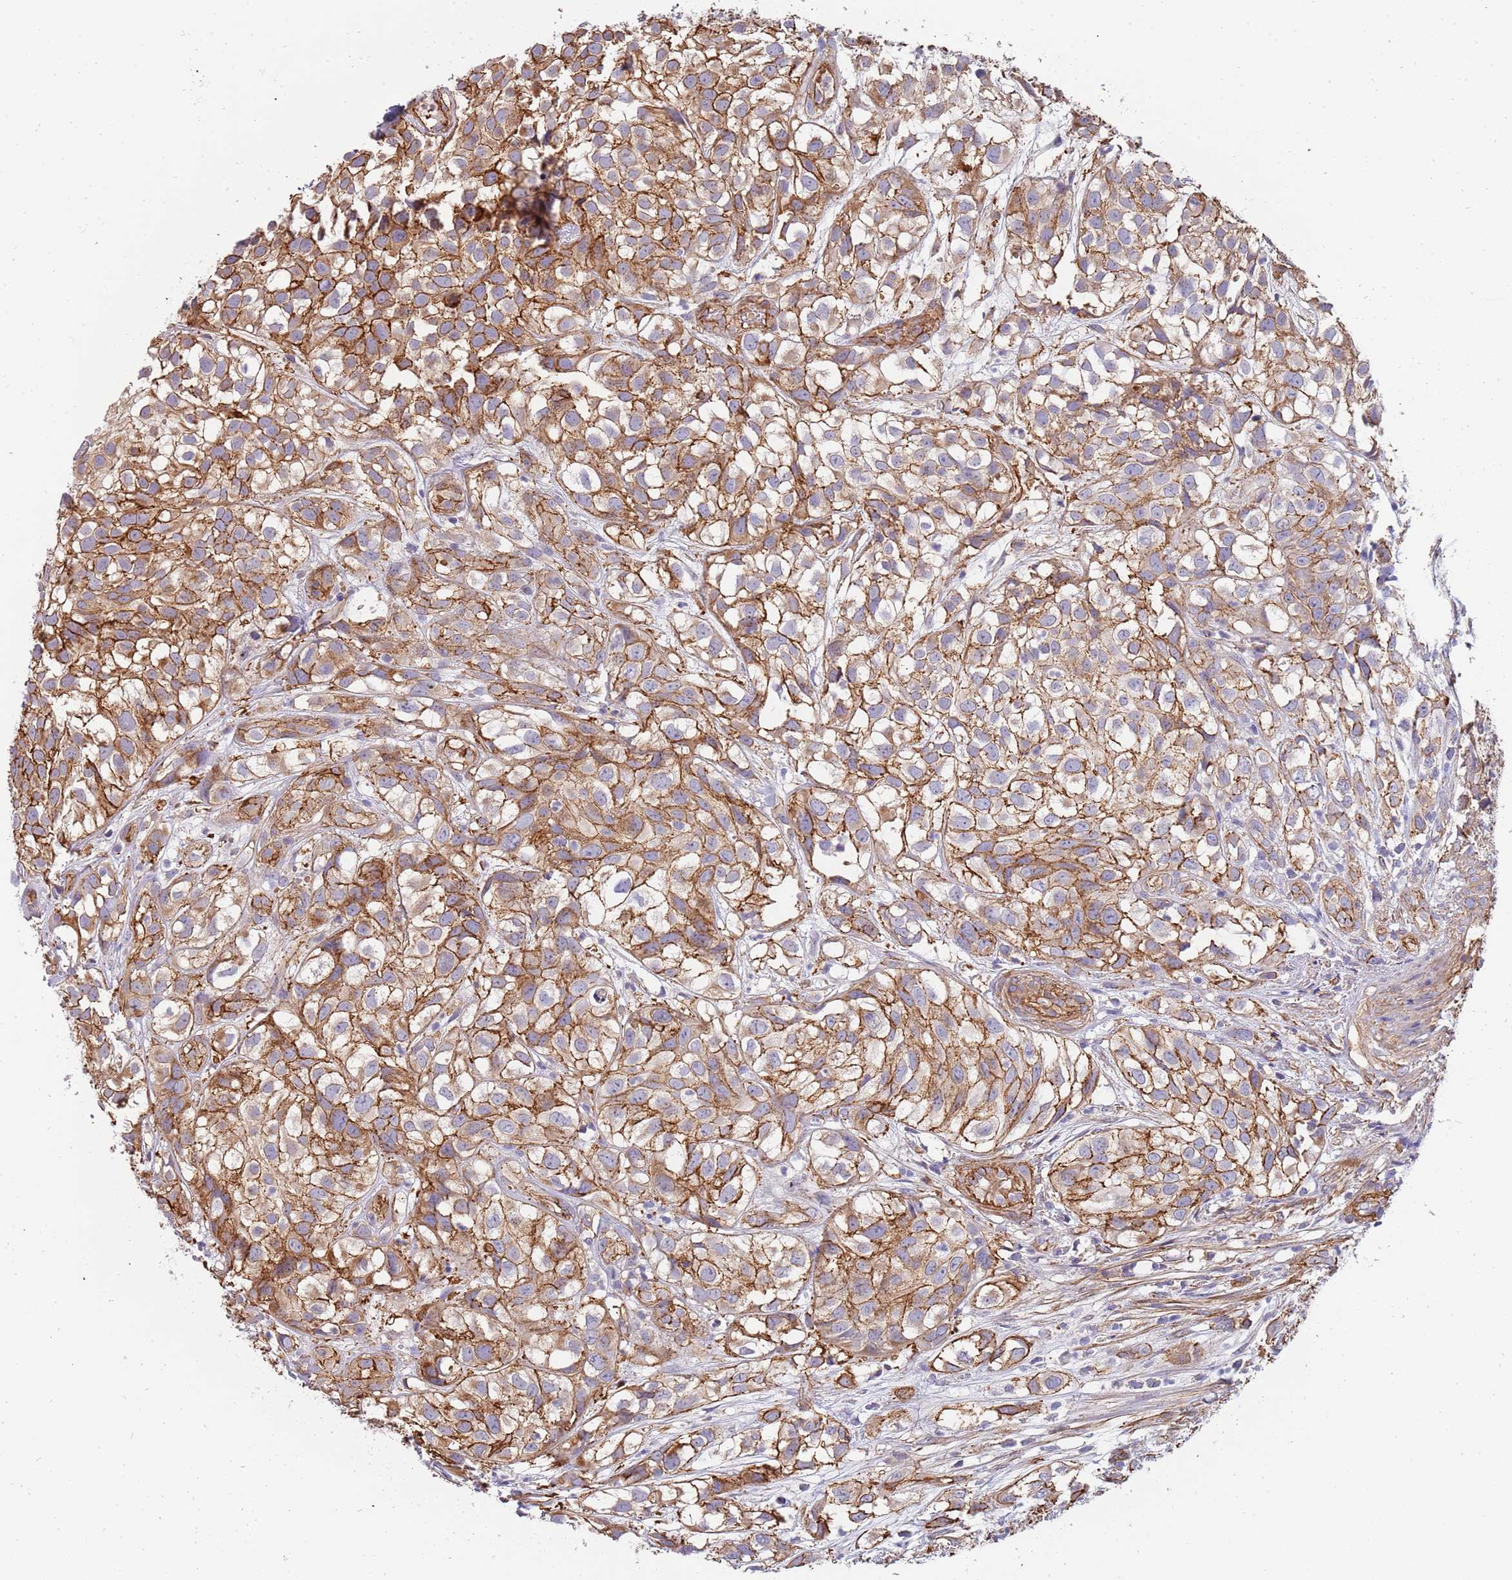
{"staining": {"intensity": "moderate", "quantity": ">75%", "location": "cytoplasmic/membranous"}, "tissue": "urothelial cancer", "cell_type": "Tumor cells", "image_type": "cancer", "snomed": [{"axis": "morphology", "description": "Urothelial carcinoma, High grade"}, {"axis": "topography", "description": "Urinary bladder"}], "caption": "A histopathology image of human urothelial carcinoma (high-grade) stained for a protein reveals moderate cytoplasmic/membranous brown staining in tumor cells. (DAB (3,3'-diaminobenzidine) = brown stain, brightfield microscopy at high magnification).", "gene": "GFRAL", "patient": {"sex": "male", "age": 56}}